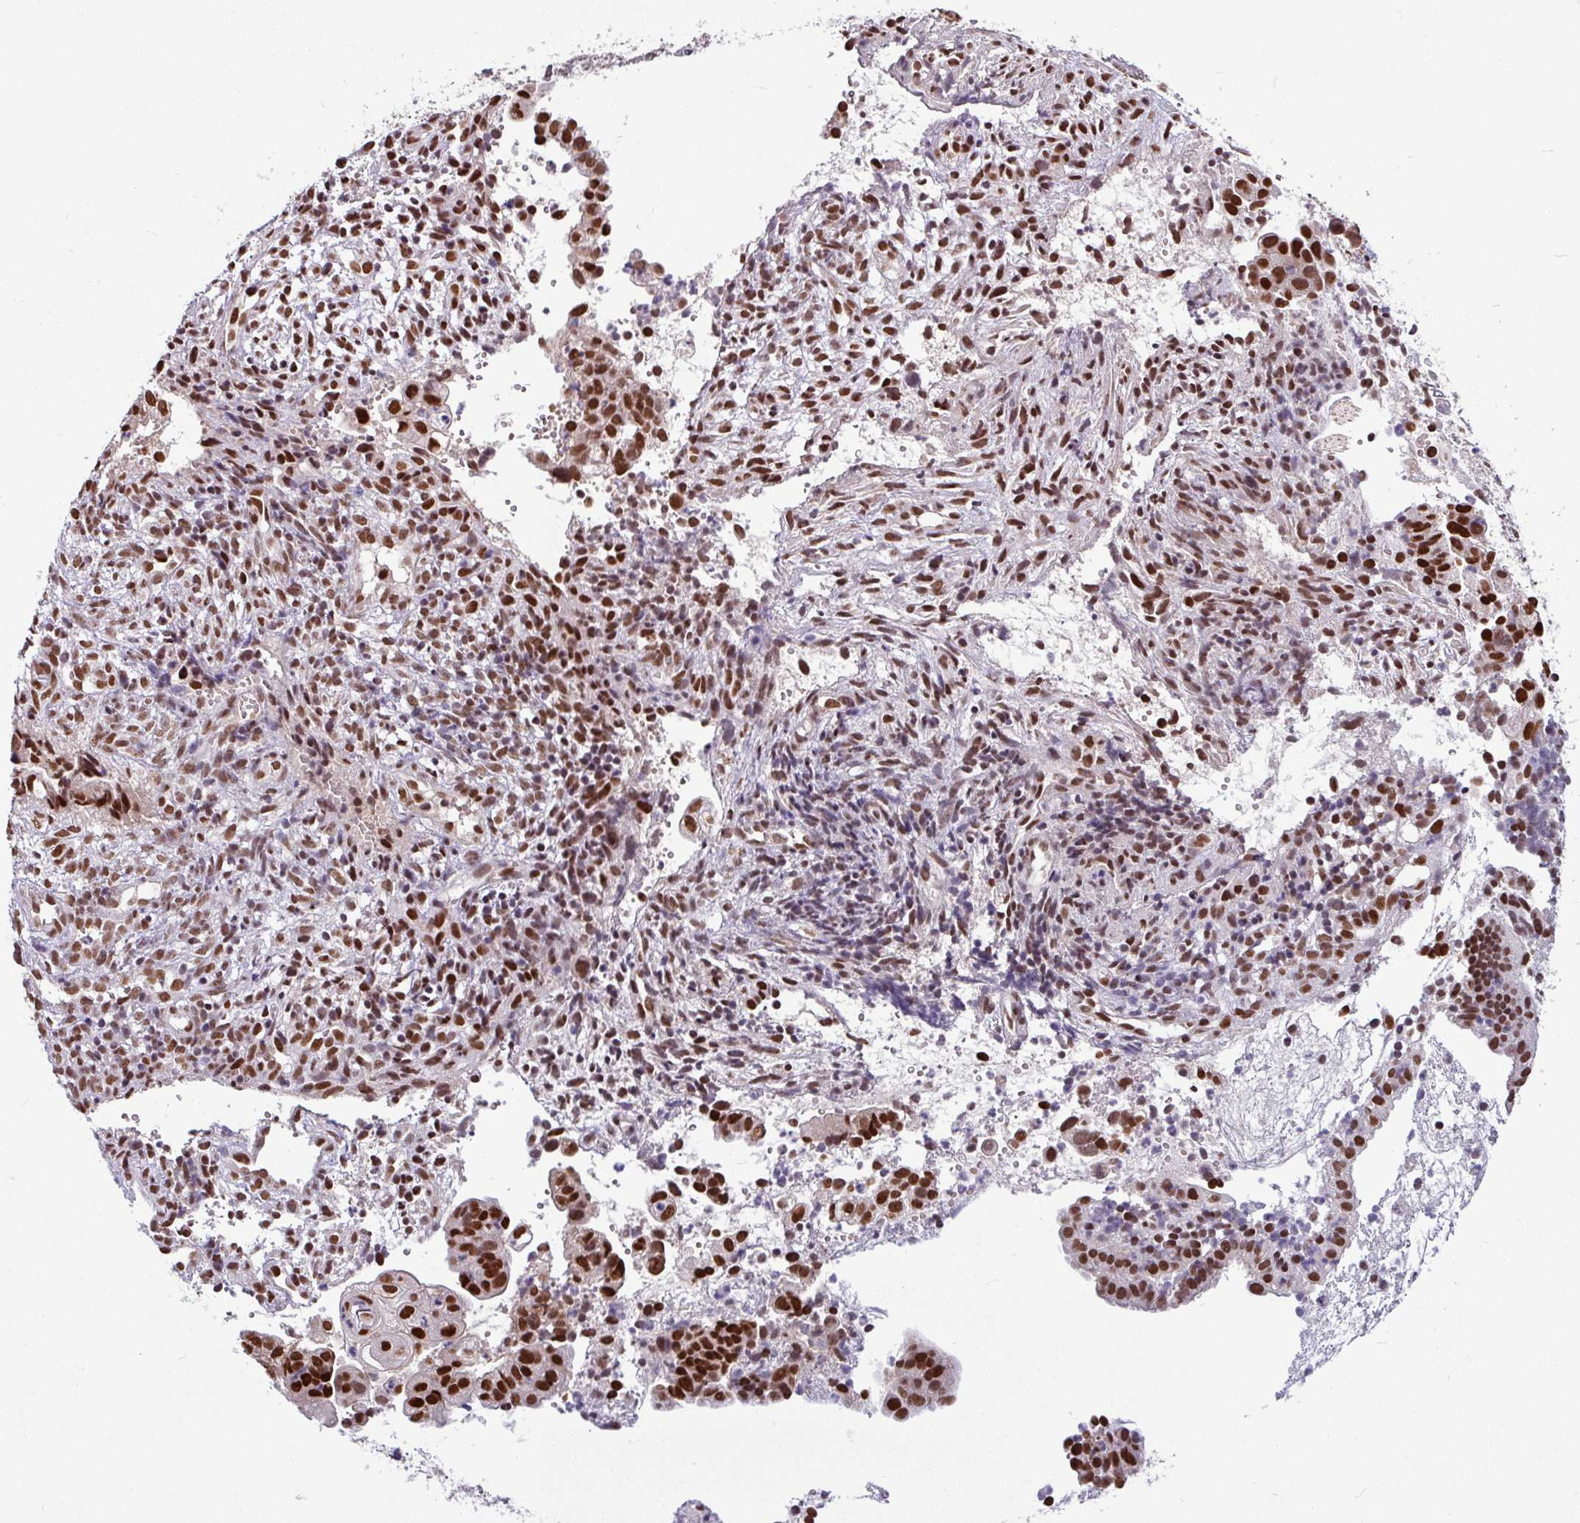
{"staining": {"intensity": "strong", "quantity": ">75%", "location": "nuclear"}, "tissue": "endometrial cancer", "cell_type": "Tumor cells", "image_type": "cancer", "snomed": [{"axis": "morphology", "description": "Adenocarcinoma, NOS"}, {"axis": "topography", "description": "Endometrium"}], "caption": "This is a histology image of immunohistochemistry staining of adenocarcinoma (endometrial), which shows strong positivity in the nuclear of tumor cells.", "gene": "TDG", "patient": {"sex": "female", "age": 76}}